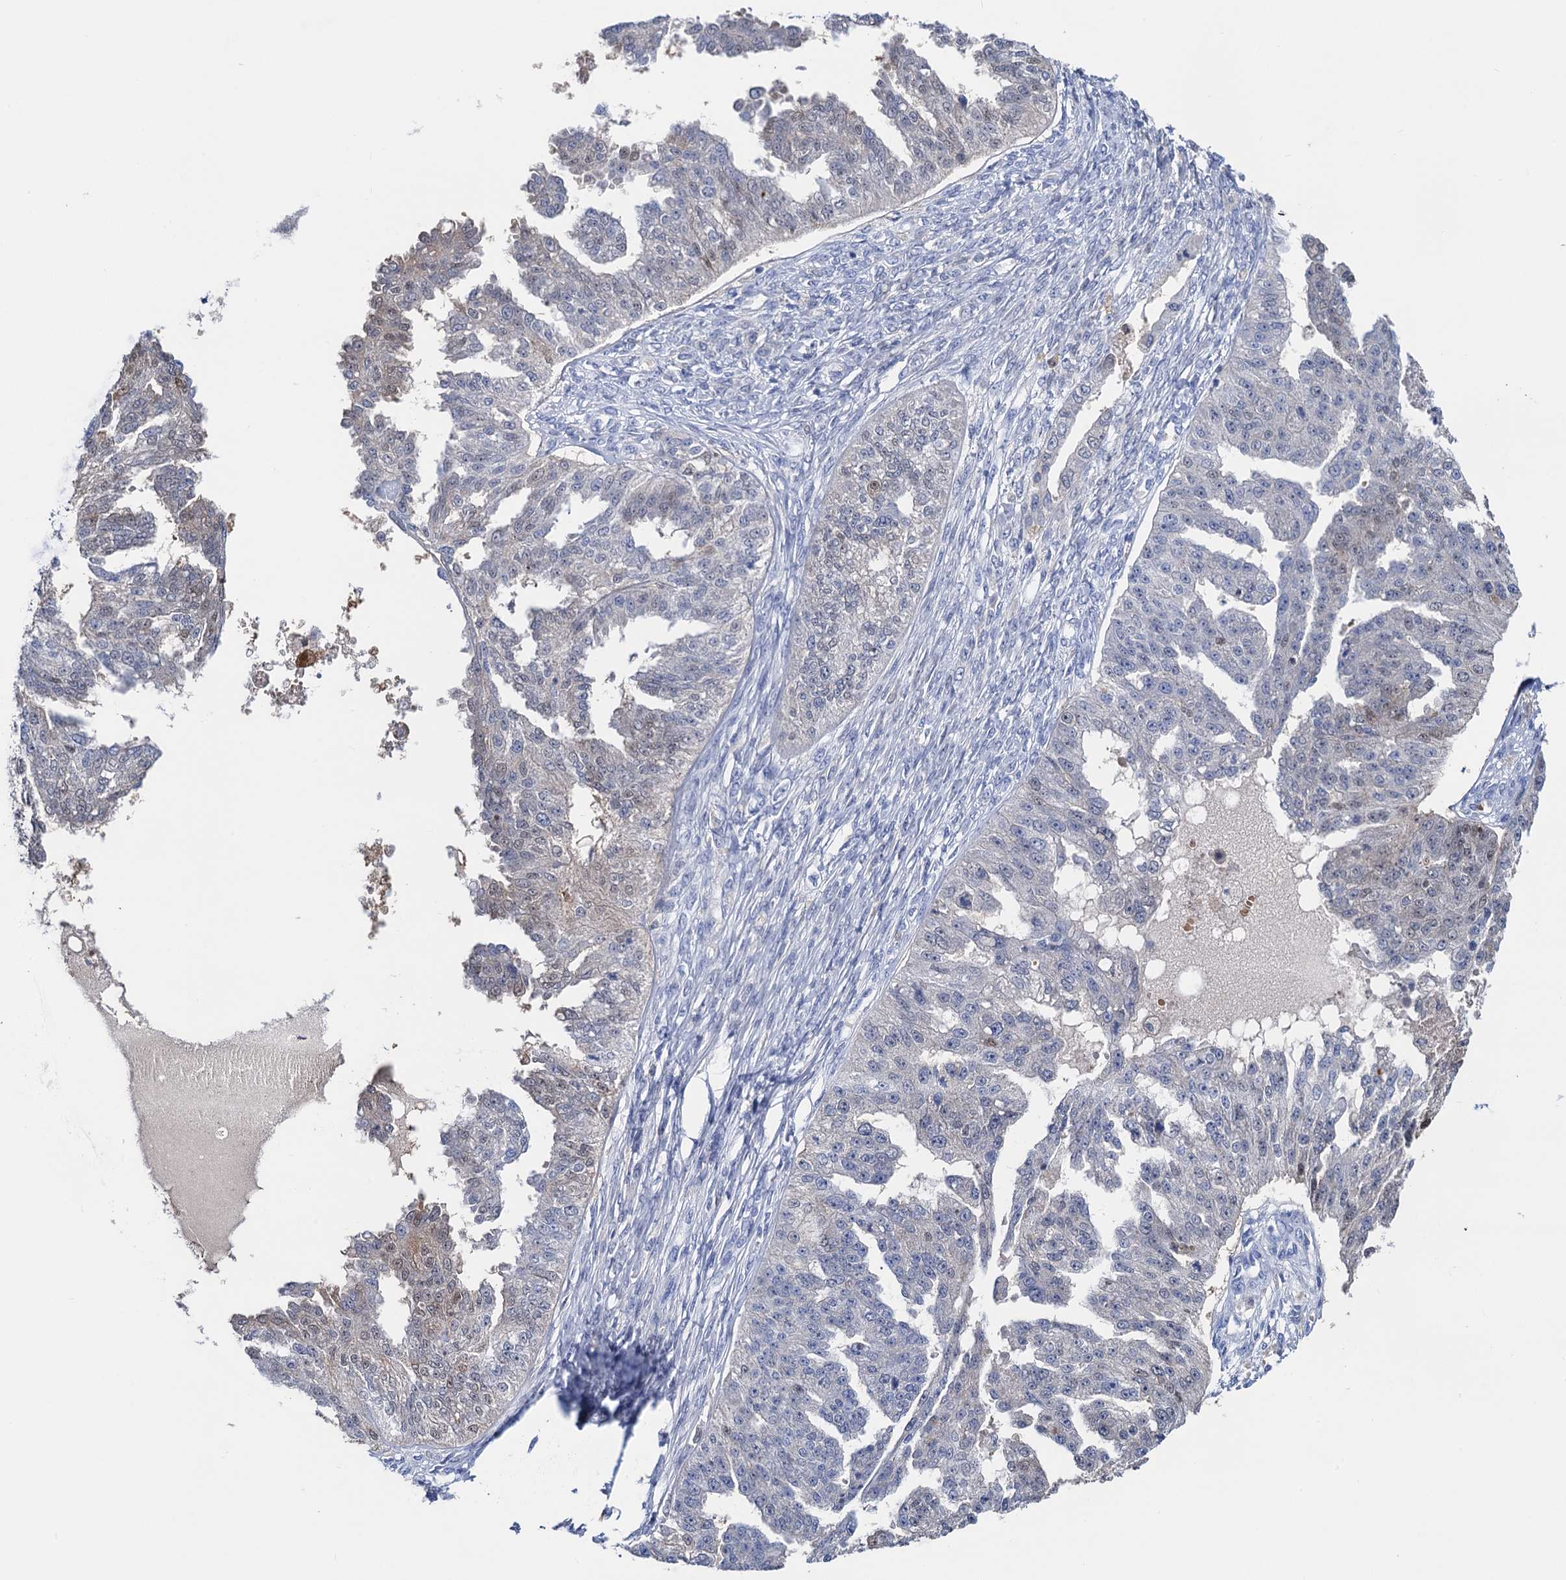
{"staining": {"intensity": "weak", "quantity": "<25%", "location": "cytoplasmic/membranous,nuclear"}, "tissue": "ovarian cancer", "cell_type": "Tumor cells", "image_type": "cancer", "snomed": [{"axis": "morphology", "description": "Cystadenocarcinoma, serous, NOS"}, {"axis": "topography", "description": "Ovary"}], "caption": "An image of human ovarian cancer is negative for staining in tumor cells.", "gene": "FAH", "patient": {"sex": "female", "age": 58}}